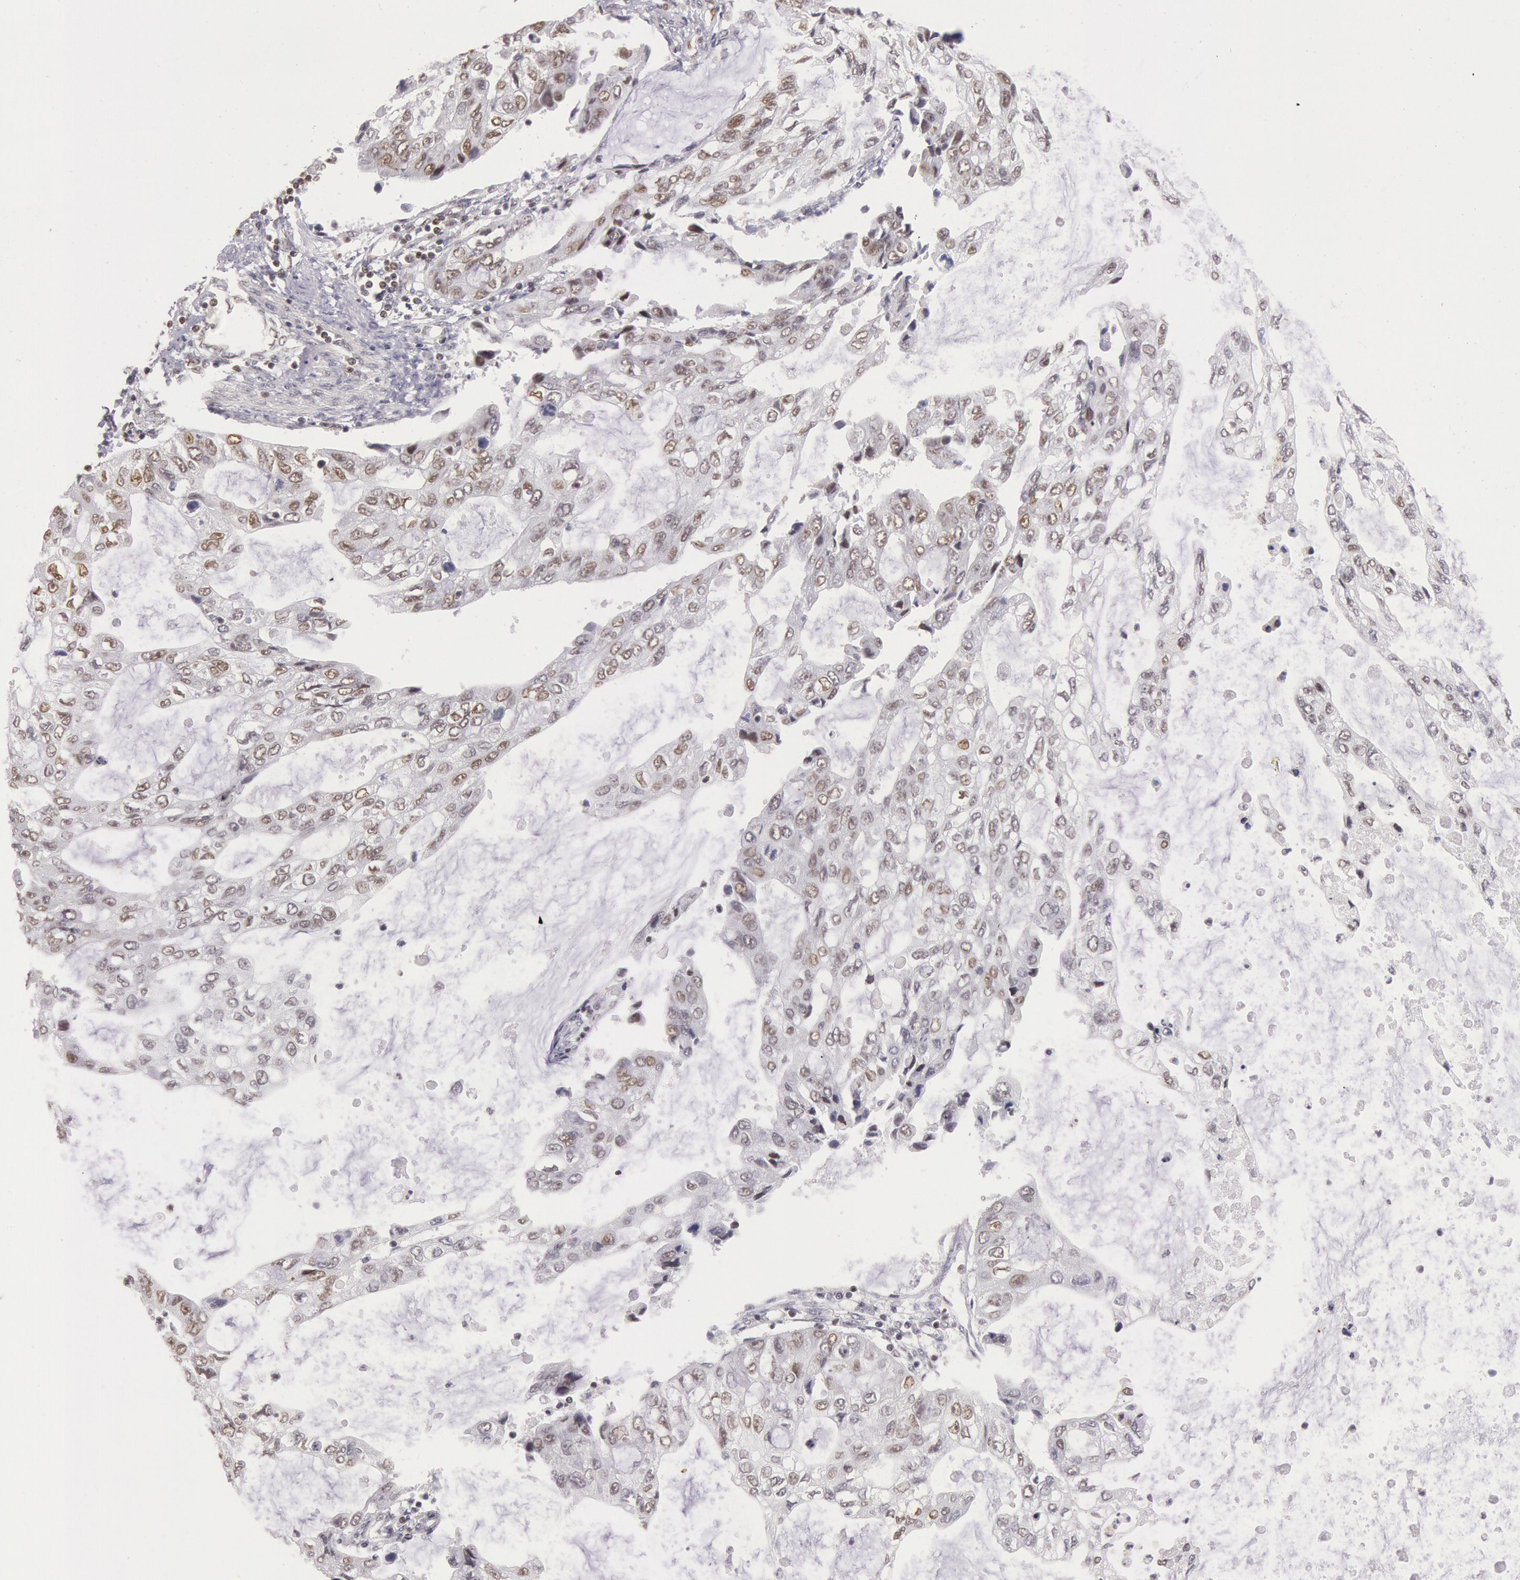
{"staining": {"intensity": "weak", "quantity": ">75%", "location": "nuclear"}, "tissue": "stomach cancer", "cell_type": "Tumor cells", "image_type": "cancer", "snomed": [{"axis": "morphology", "description": "Adenocarcinoma, NOS"}, {"axis": "topography", "description": "Stomach, upper"}], "caption": "The micrograph displays immunohistochemical staining of stomach cancer. There is weak nuclear staining is appreciated in about >75% of tumor cells.", "gene": "ESS2", "patient": {"sex": "female", "age": 52}}